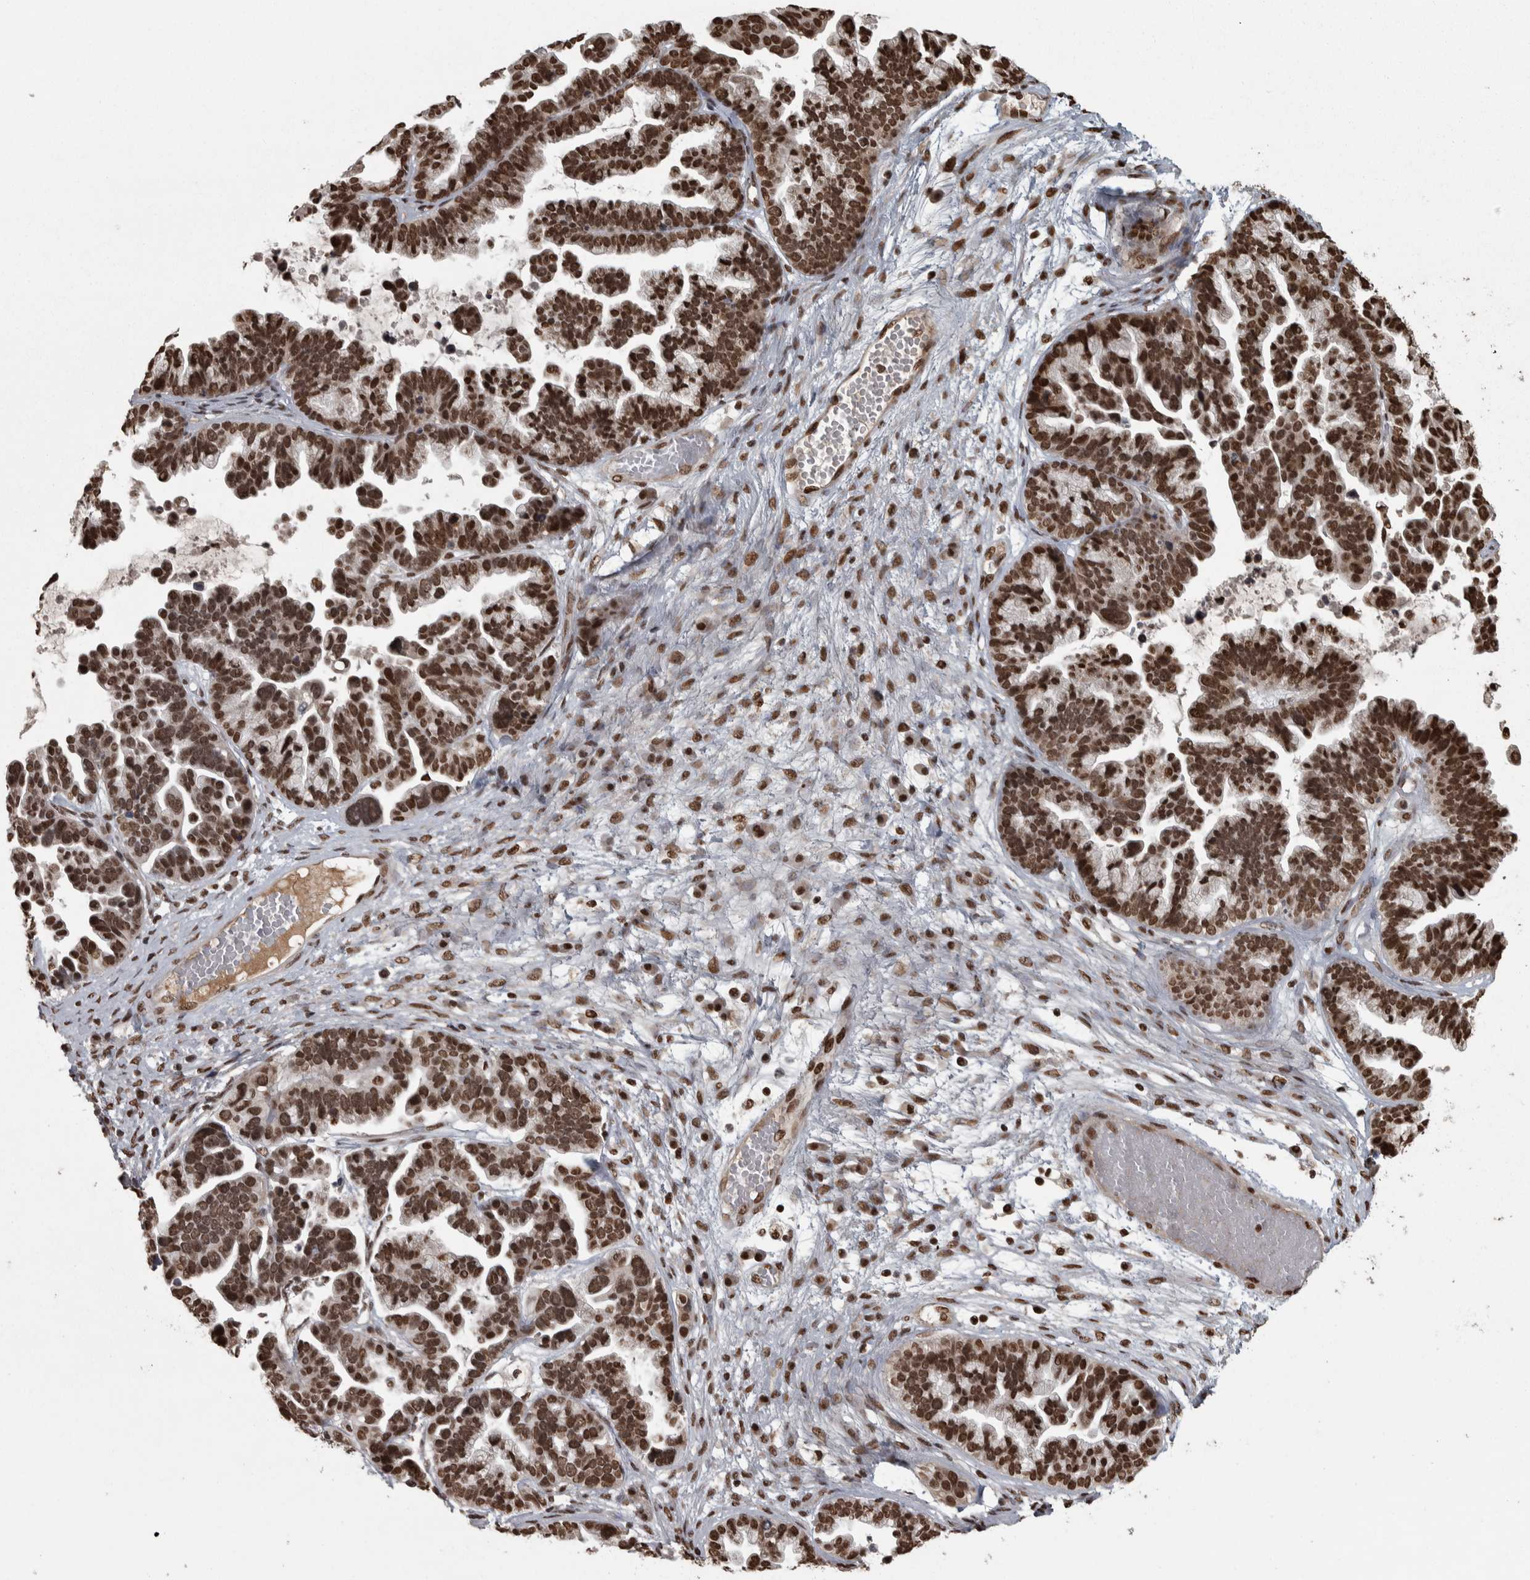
{"staining": {"intensity": "strong", "quantity": ">75%", "location": "nuclear"}, "tissue": "ovarian cancer", "cell_type": "Tumor cells", "image_type": "cancer", "snomed": [{"axis": "morphology", "description": "Cystadenocarcinoma, serous, NOS"}, {"axis": "topography", "description": "Ovary"}], "caption": "High-power microscopy captured an IHC histopathology image of ovarian serous cystadenocarcinoma, revealing strong nuclear positivity in about >75% of tumor cells.", "gene": "ZFHX4", "patient": {"sex": "female", "age": 56}}